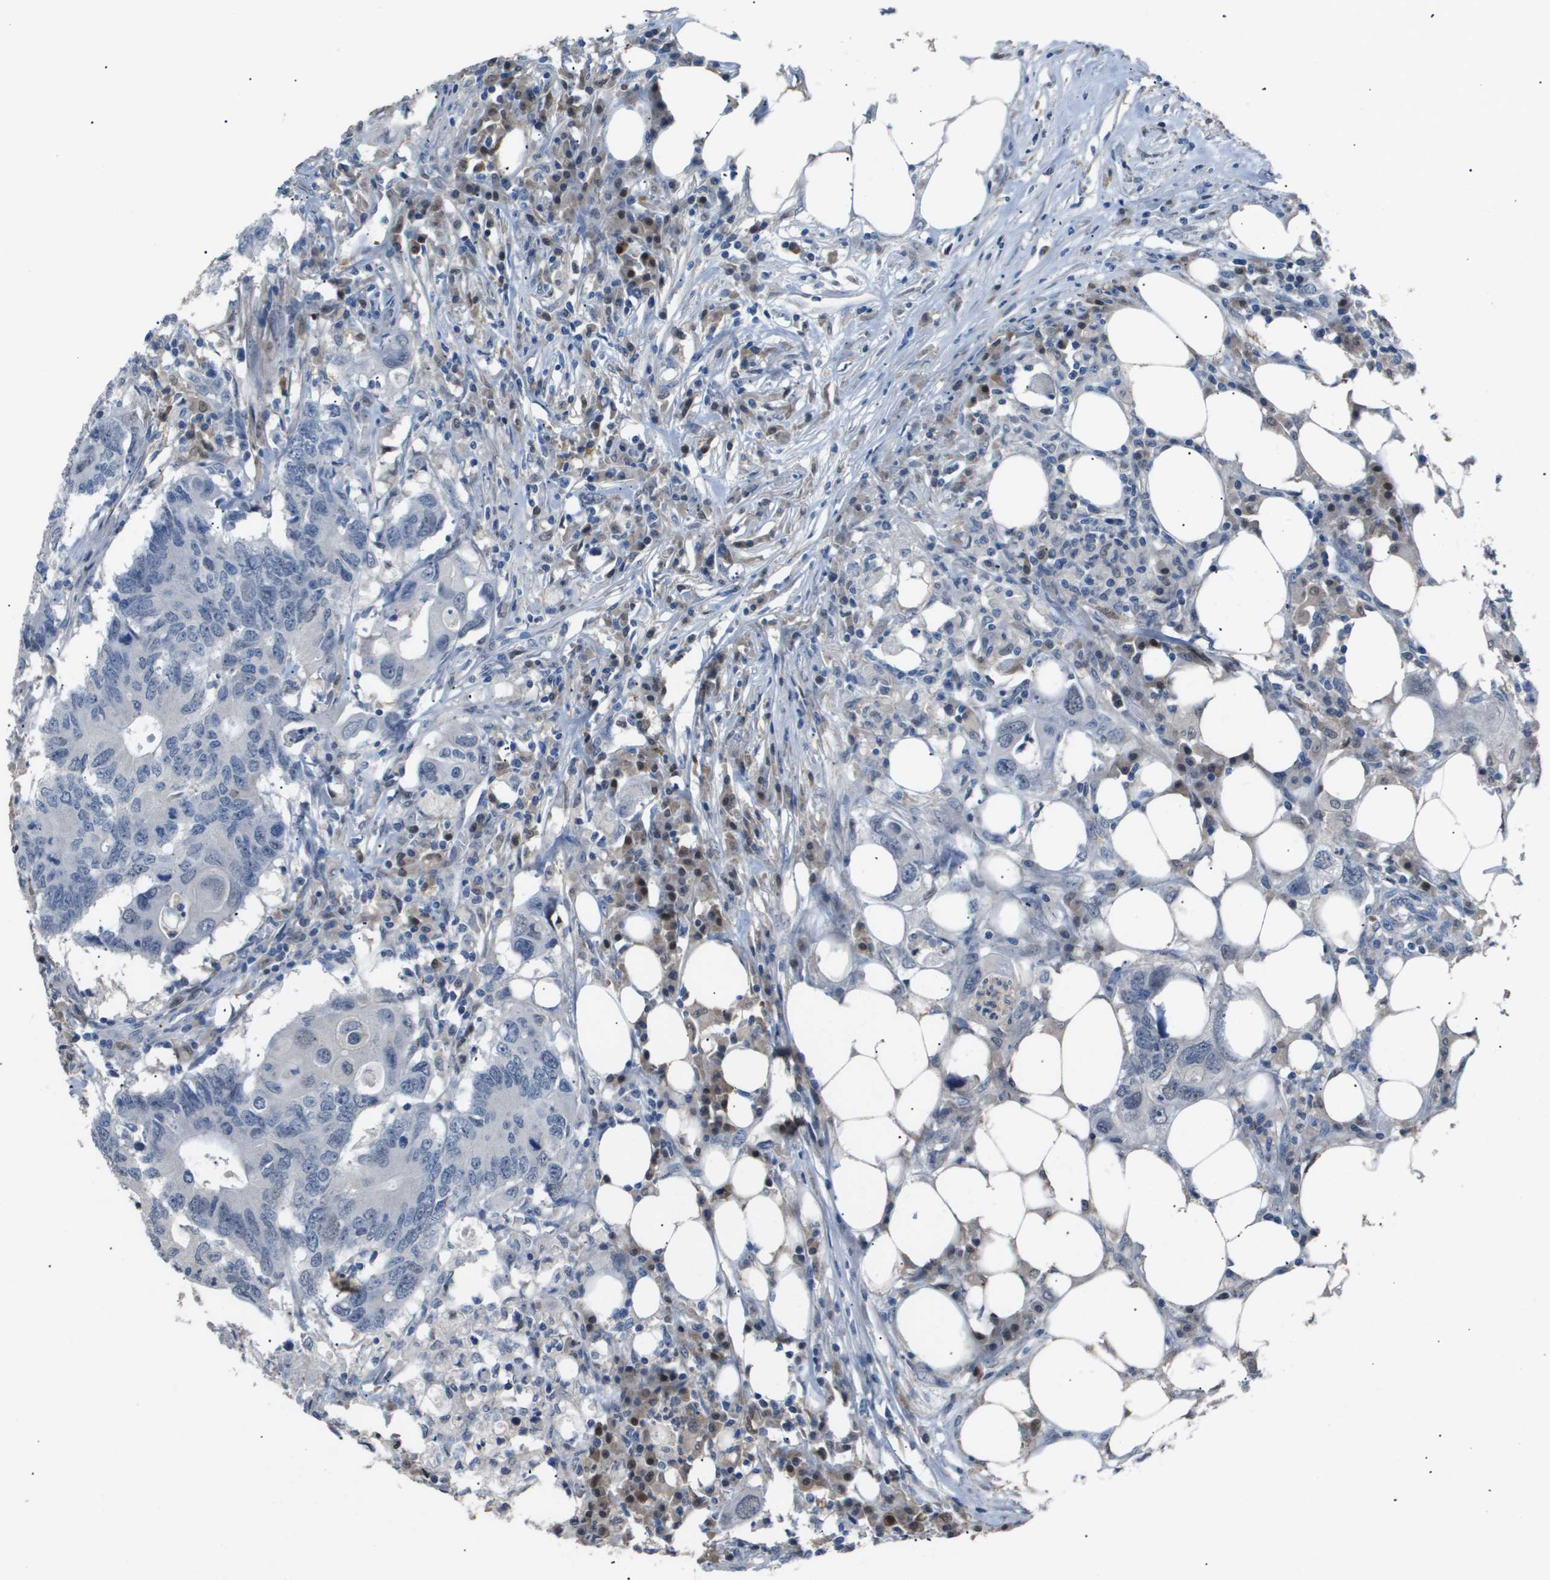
{"staining": {"intensity": "negative", "quantity": "none", "location": "none"}, "tissue": "colorectal cancer", "cell_type": "Tumor cells", "image_type": "cancer", "snomed": [{"axis": "morphology", "description": "Adenocarcinoma, NOS"}, {"axis": "topography", "description": "Colon"}], "caption": "This is an immunohistochemistry (IHC) micrograph of colorectal adenocarcinoma. There is no staining in tumor cells.", "gene": "AKR1A1", "patient": {"sex": "male", "age": 71}}